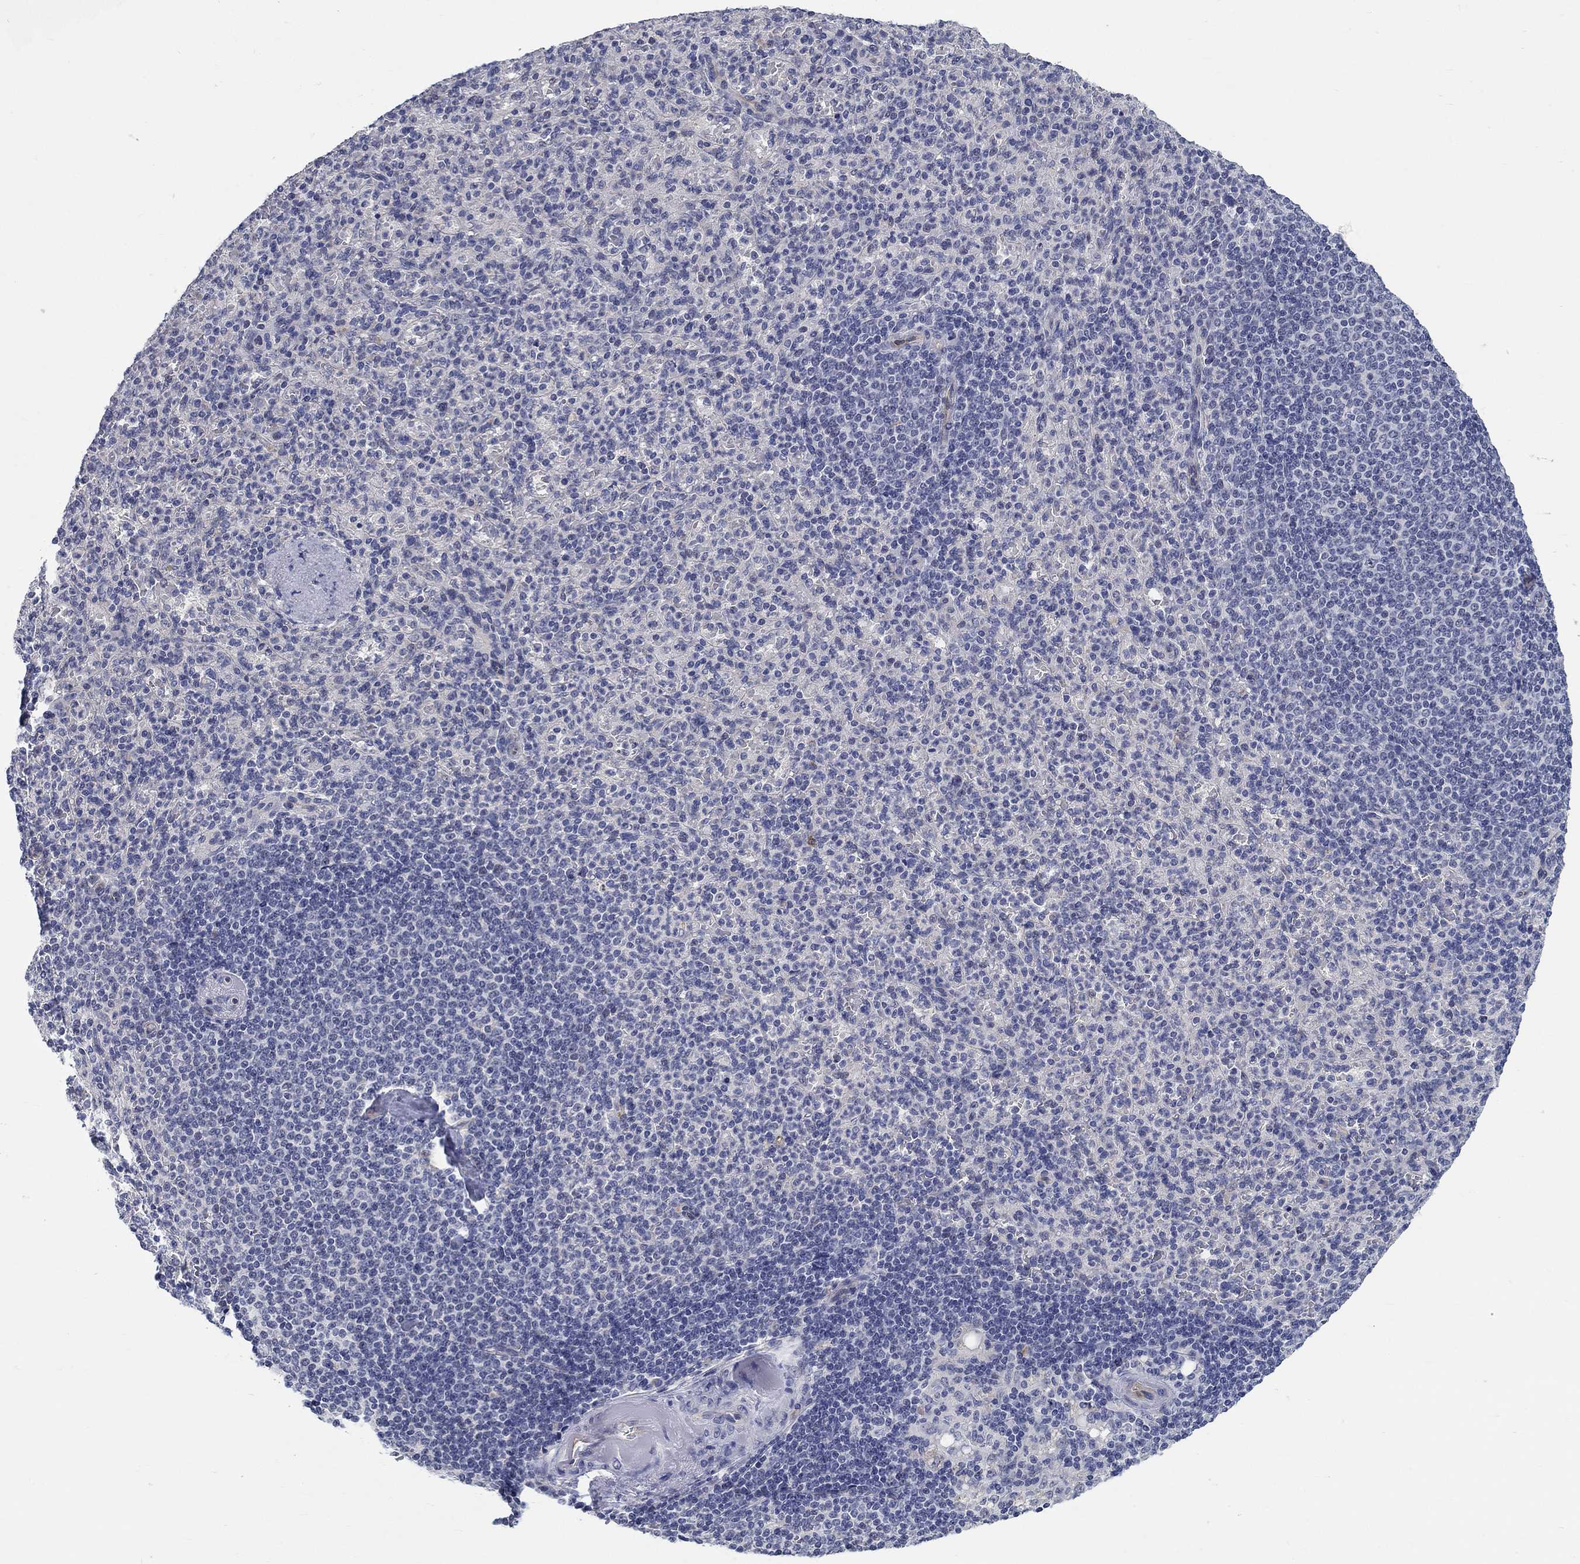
{"staining": {"intensity": "negative", "quantity": "none", "location": "none"}, "tissue": "spleen", "cell_type": "Cells in red pulp", "image_type": "normal", "snomed": [{"axis": "morphology", "description": "Normal tissue, NOS"}, {"axis": "topography", "description": "Spleen"}], "caption": "Immunohistochemical staining of normal human spleen shows no significant staining in cells in red pulp.", "gene": "SMIM18", "patient": {"sex": "female", "age": 74}}